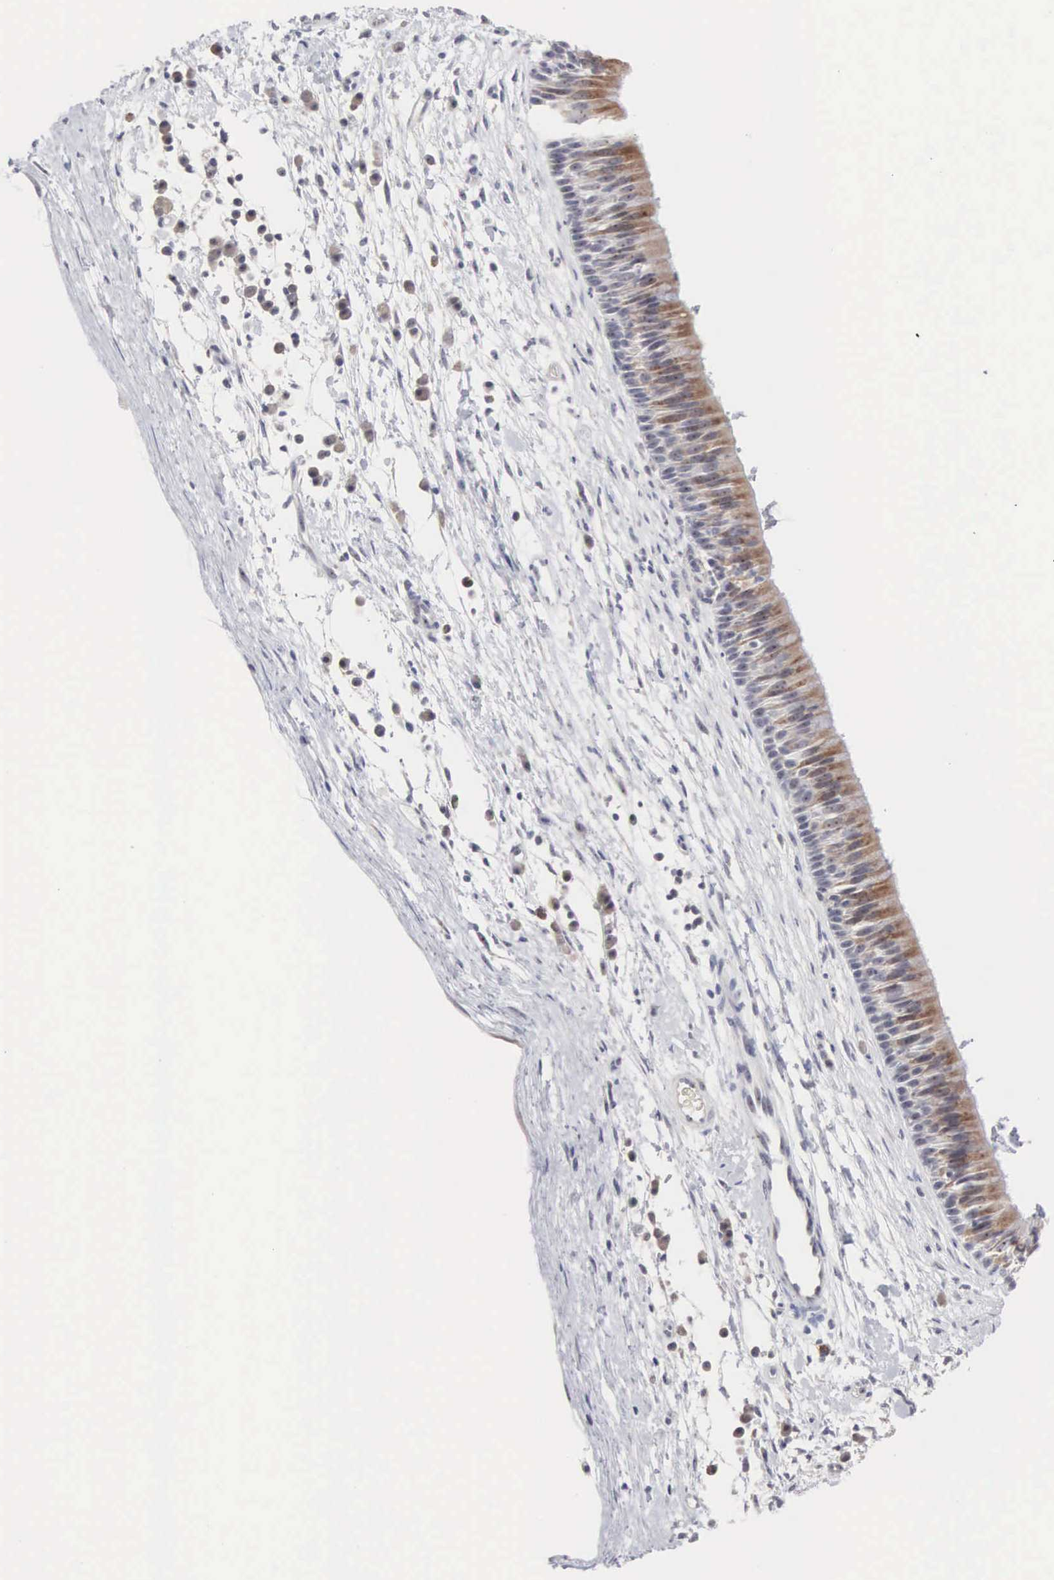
{"staining": {"intensity": "moderate", "quantity": "25%-75%", "location": "cytoplasmic/membranous"}, "tissue": "nasopharynx", "cell_type": "Respiratory epithelial cells", "image_type": "normal", "snomed": [{"axis": "morphology", "description": "Normal tissue, NOS"}, {"axis": "topography", "description": "Nasopharynx"}], "caption": "A brown stain labels moderate cytoplasmic/membranous staining of a protein in respiratory epithelial cells of benign nasopharynx.", "gene": "ACOT4", "patient": {"sex": "male", "age": 13}}